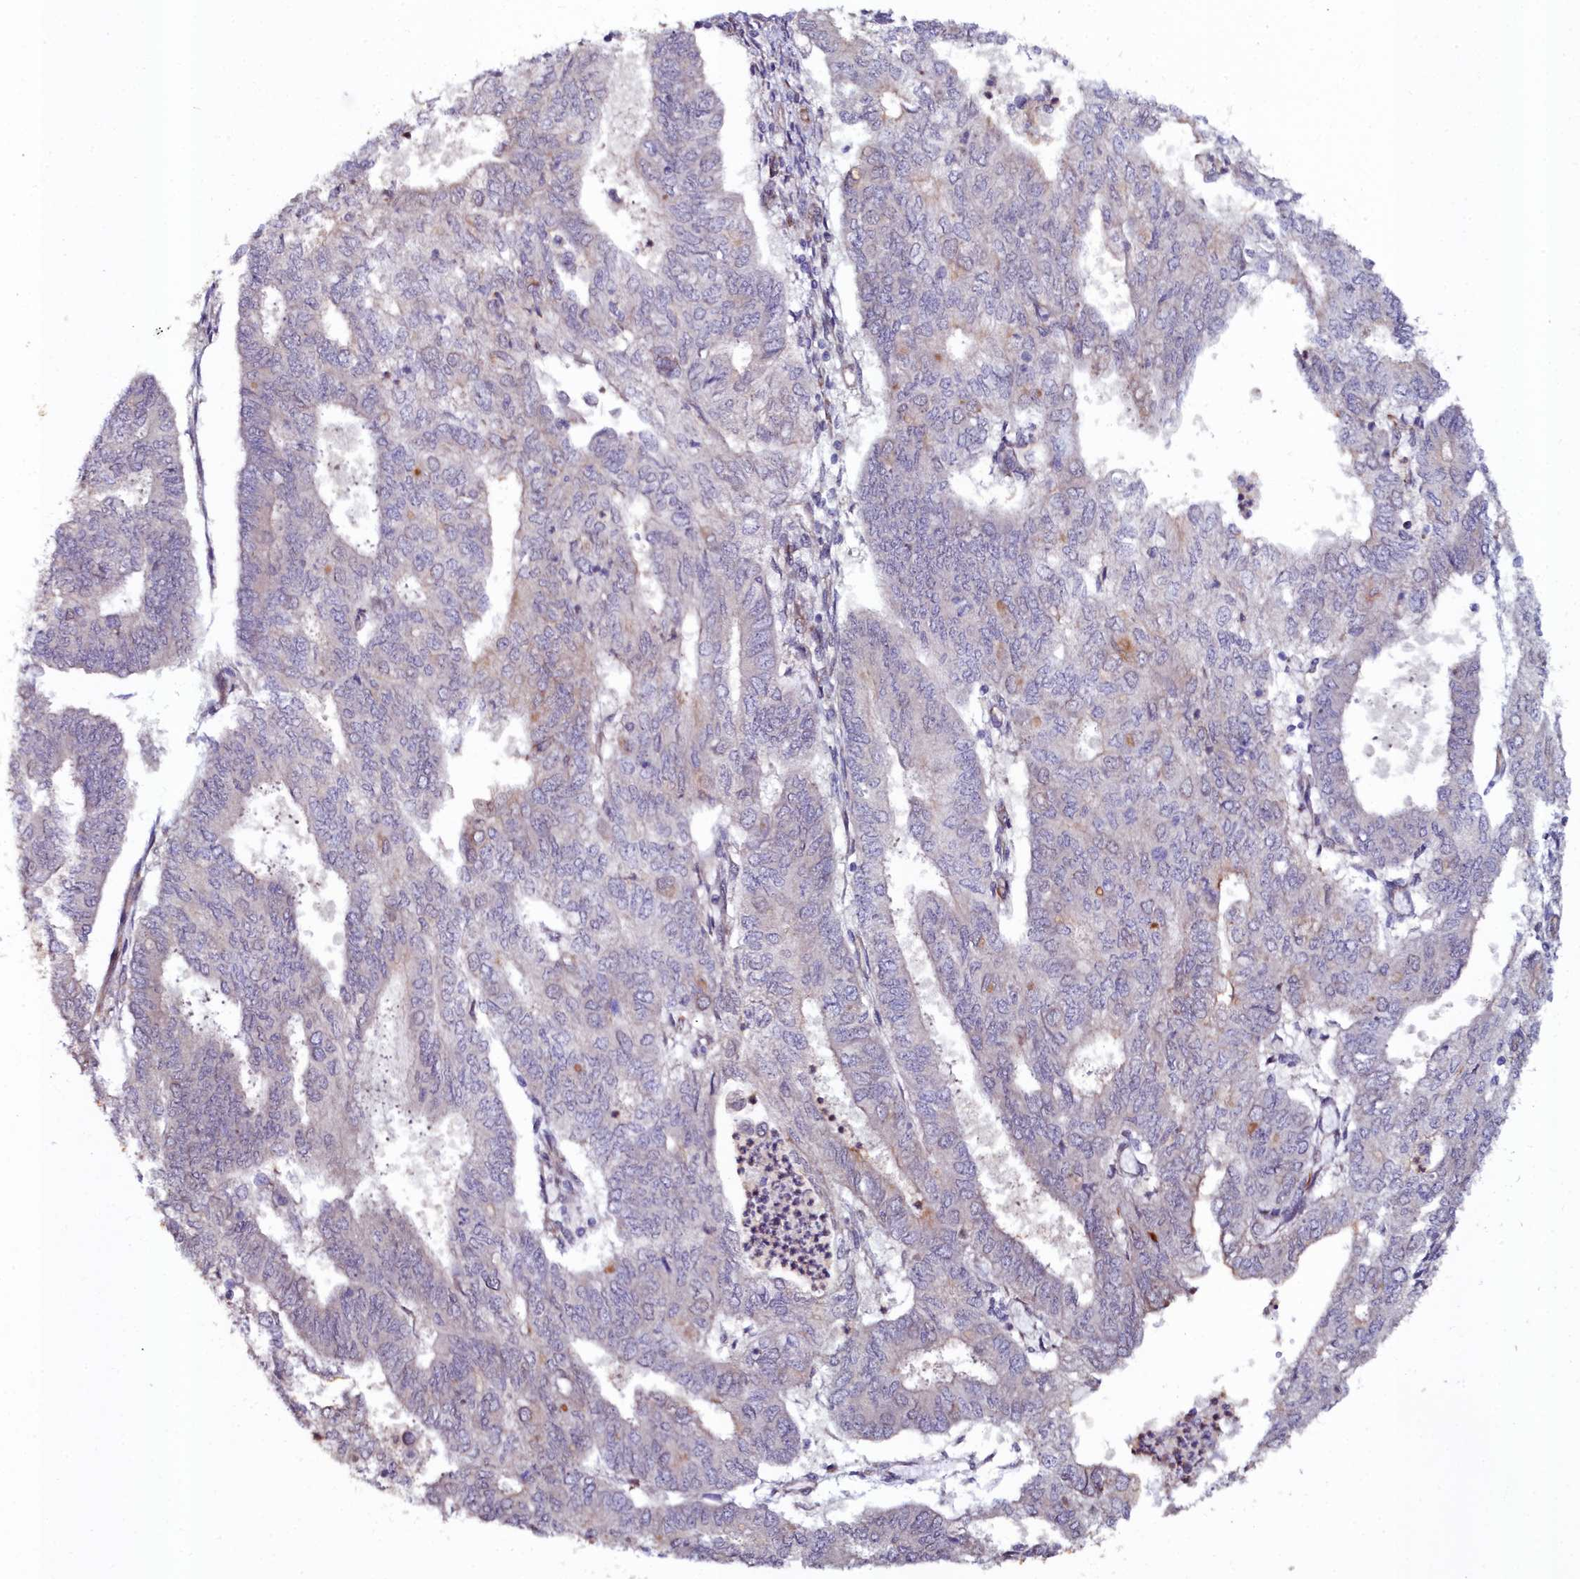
{"staining": {"intensity": "moderate", "quantity": "<25%", "location": "cytoplasmic/membranous"}, "tissue": "endometrial cancer", "cell_type": "Tumor cells", "image_type": "cancer", "snomed": [{"axis": "morphology", "description": "Adenocarcinoma, NOS"}, {"axis": "topography", "description": "Endometrium"}], "caption": "Immunohistochemical staining of human endometrial cancer reveals low levels of moderate cytoplasmic/membranous positivity in about <25% of tumor cells.", "gene": "C4orf19", "patient": {"sex": "female", "age": 68}}